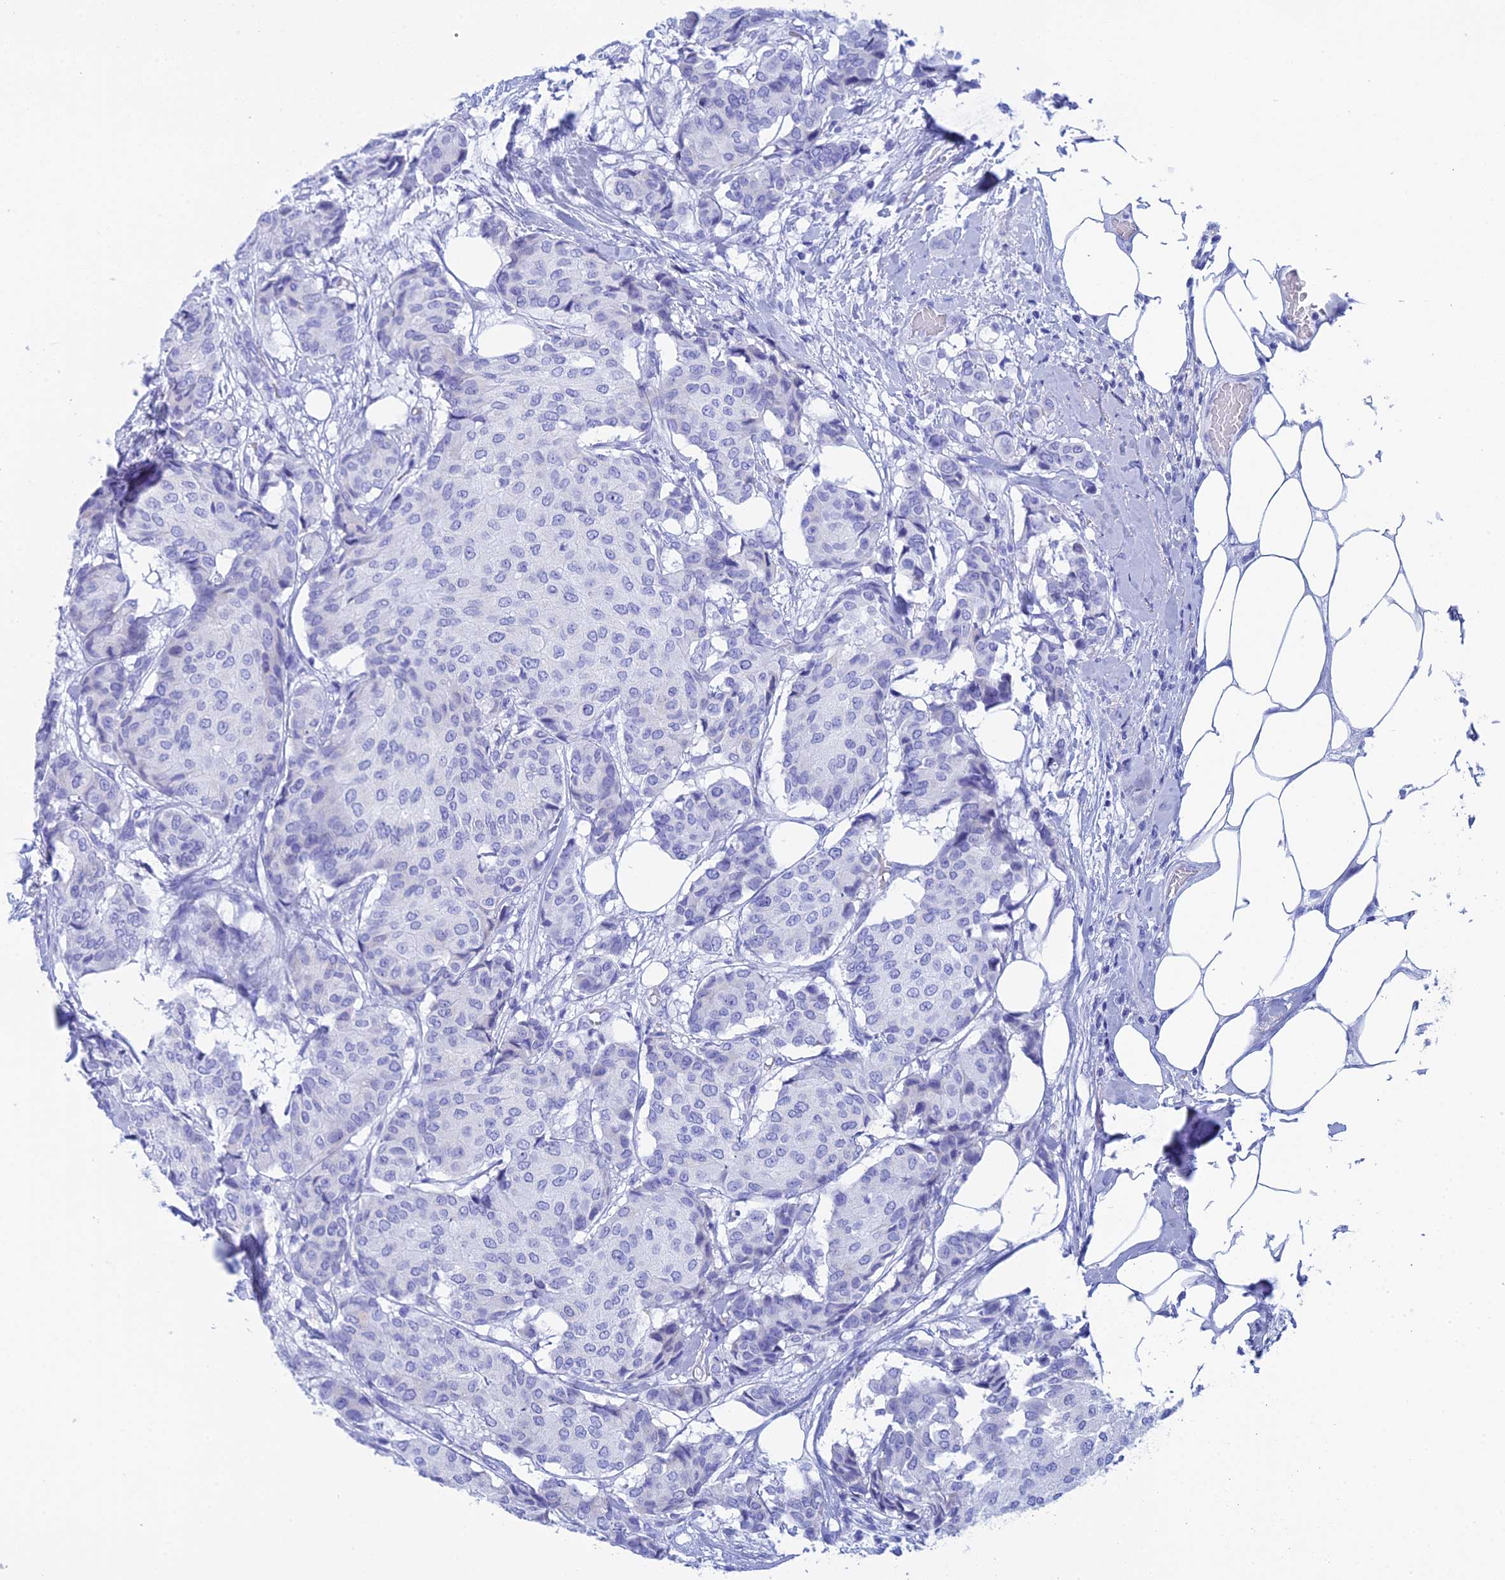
{"staining": {"intensity": "negative", "quantity": "none", "location": "none"}, "tissue": "breast cancer", "cell_type": "Tumor cells", "image_type": "cancer", "snomed": [{"axis": "morphology", "description": "Duct carcinoma"}, {"axis": "topography", "description": "Breast"}], "caption": "Immunohistochemistry of breast infiltrating ductal carcinoma demonstrates no positivity in tumor cells.", "gene": "TEX101", "patient": {"sex": "female", "age": 75}}